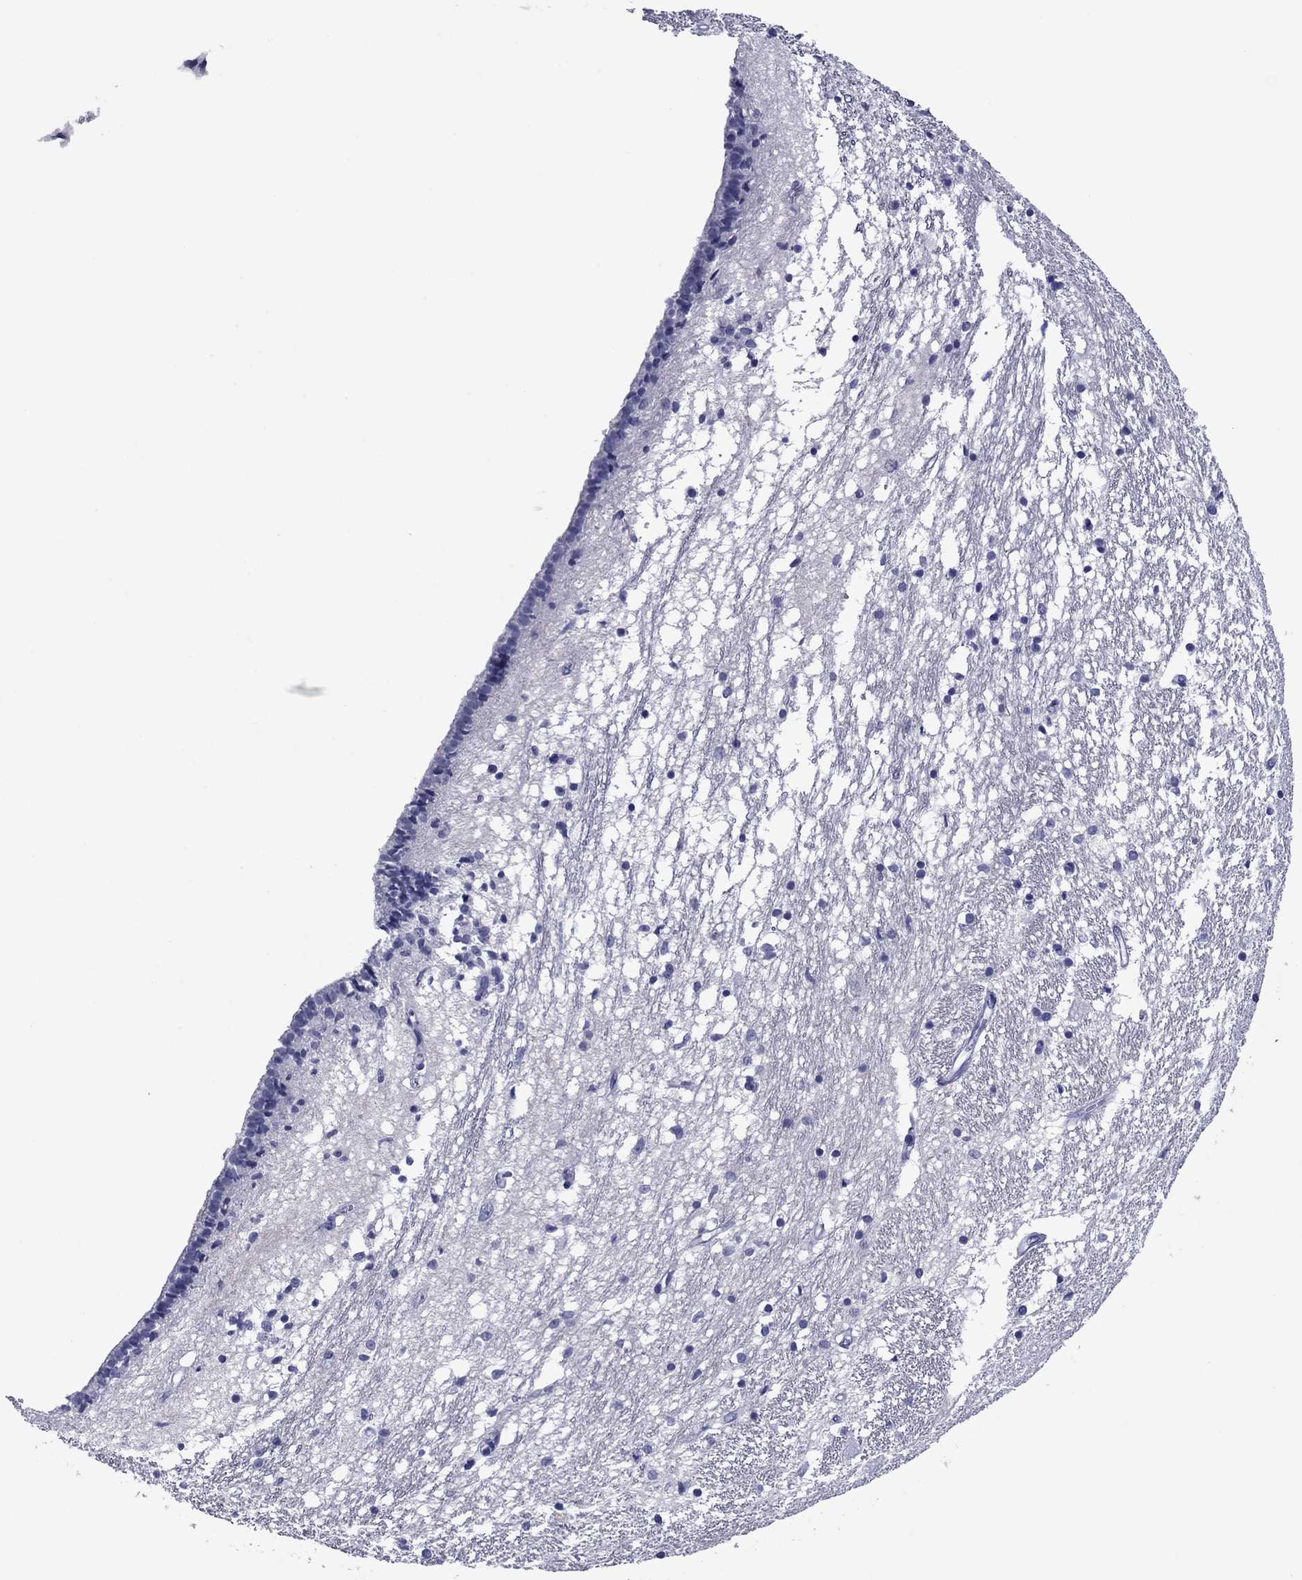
{"staining": {"intensity": "negative", "quantity": "none", "location": "none"}, "tissue": "caudate", "cell_type": "Glial cells", "image_type": "normal", "snomed": [{"axis": "morphology", "description": "Normal tissue, NOS"}, {"axis": "topography", "description": "Lateral ventricle wall"}], "caption": "The photomicrograph displays no staining of glial cells in unremarkable caudate.", "gene": "TCFL5", "patient": {"sex": "female", "age": 71}}